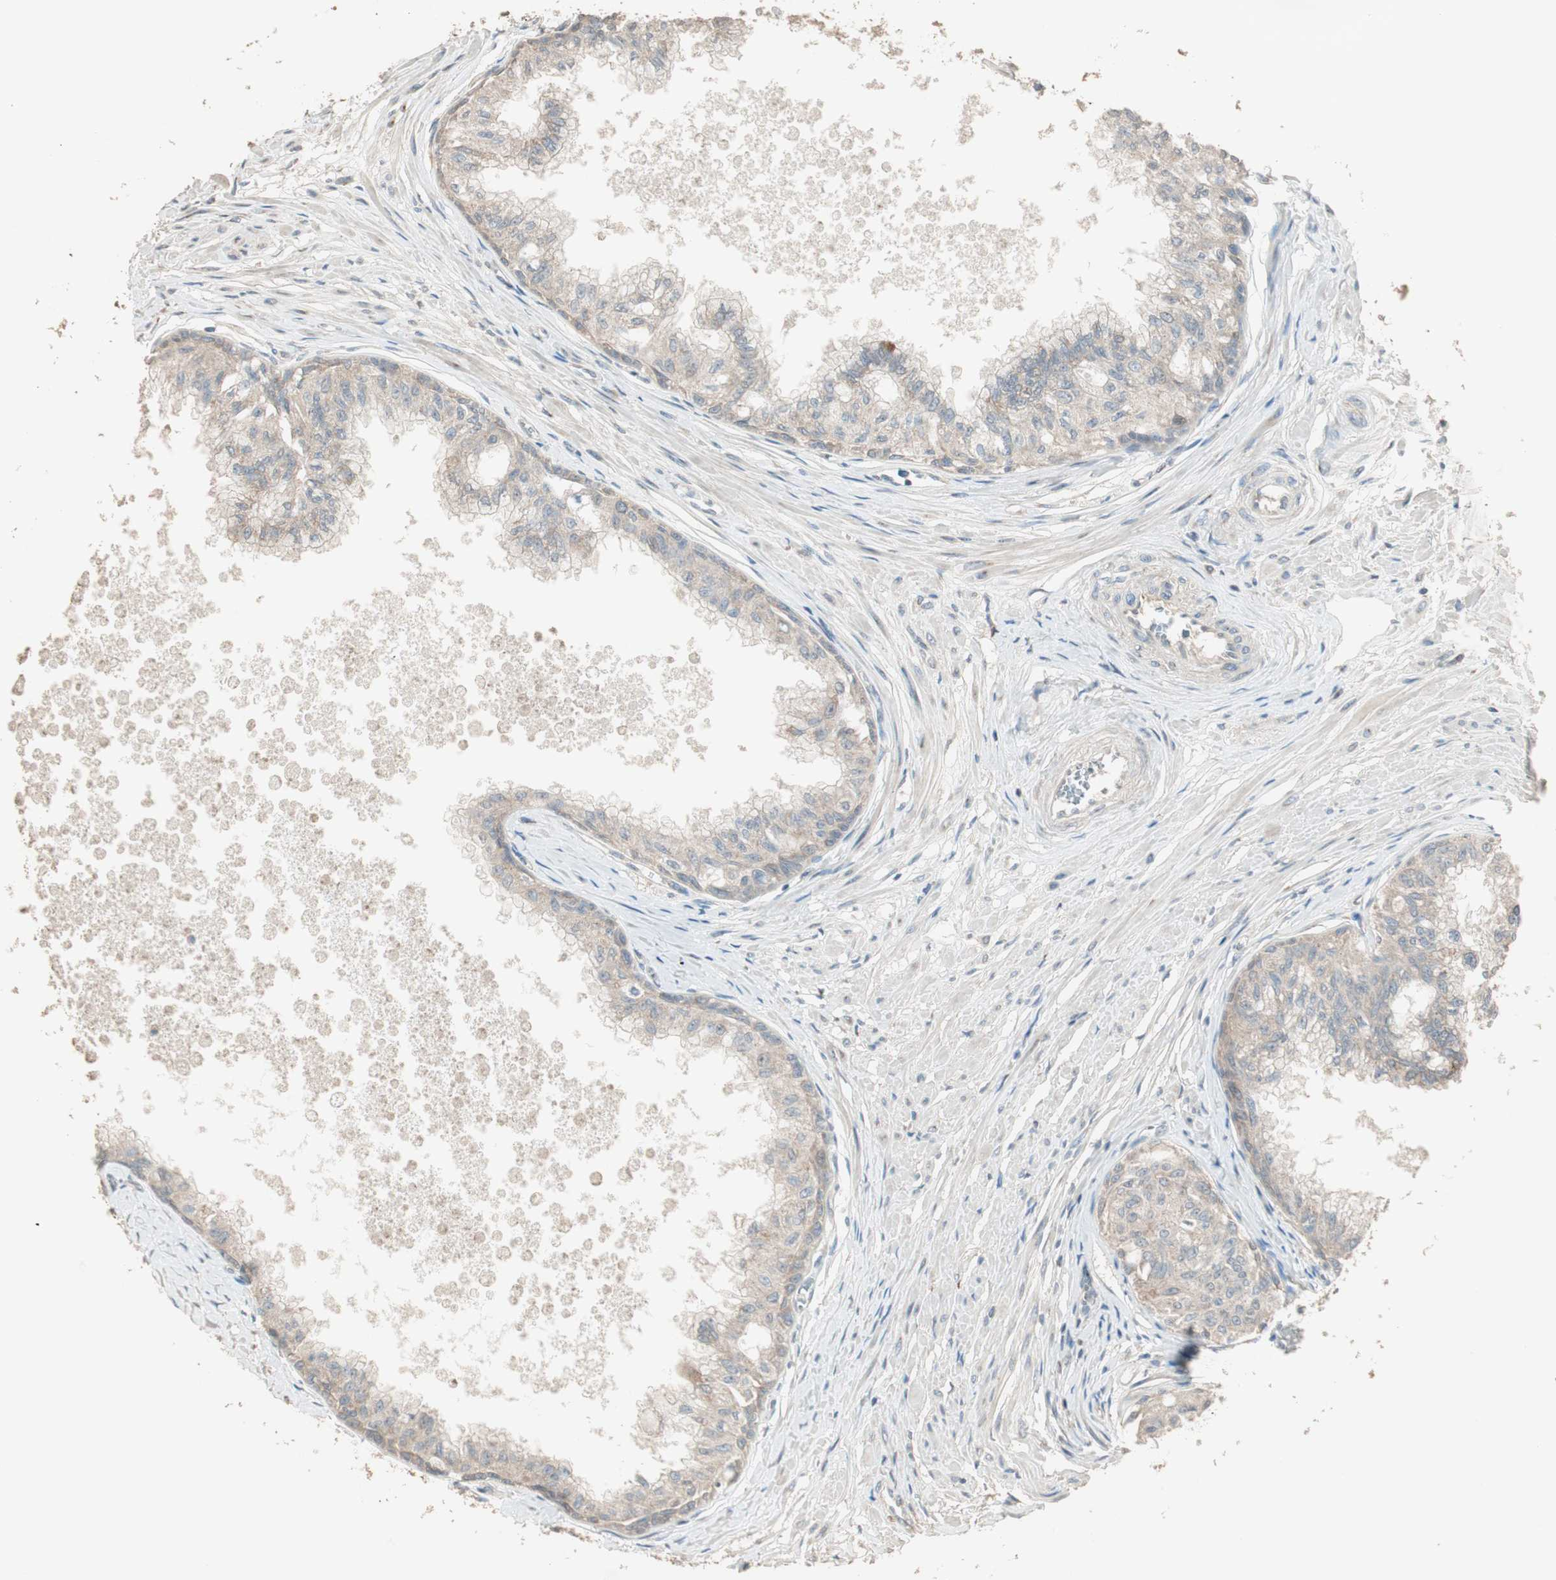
{"staining": {"intensity": "moderate", "quantity": ">75%", "location": "cytoplasmic/membranous"}, "tissue": "prostate", "cell_type": "Glandular cells", "image_type": "normal", "snomed": [{"axis": "morphology", "description": "Normal tissue, NOS"}, {"axis": "topography", "description": "Prostate"}, {"axis": "topography", "description": "Seminal veicle"}], "caption": "Prostate stained with IHC displays moderate cytoplasmic/membranous positivity in approximately >75% of glandular cells. (Brightfield microscopy of DAB IHC at high magnification).", "gene": "RARRES1", "patient": {"sex": "male", "age": 60}}